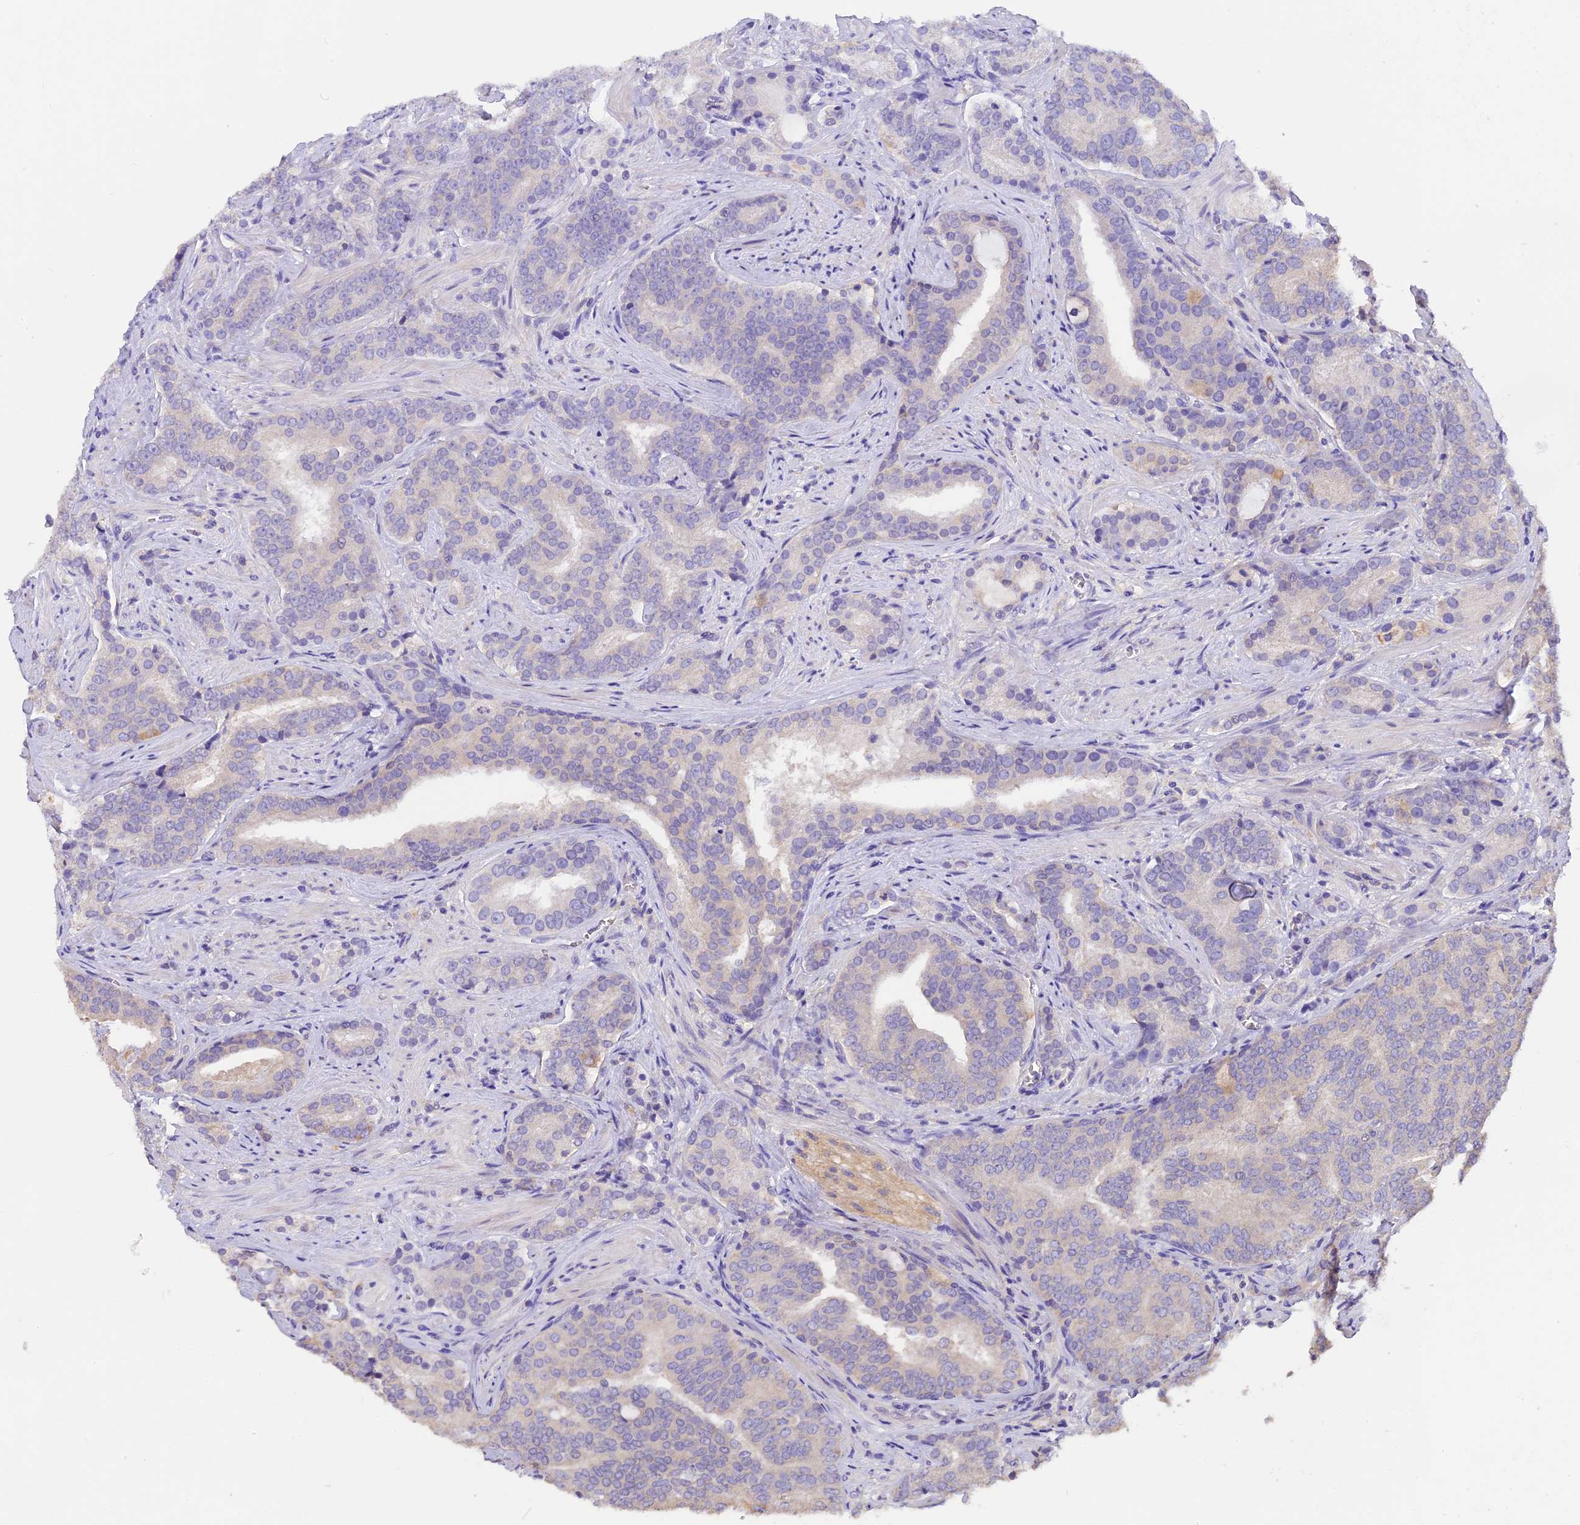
{"staining": {"intensity": "negative", "quantity": "none", "location": "none"}, "tissue": "prostate cancer", "cell_type": "Tumor cells", "image_type": "cancer", "snomed": [{"axis": "morphology", "description": "Adenocarcinoma, High grade"}, {"axis": "topography", "description": "Prostate"}], "caption": "Prostate adenocarcinoma (high-grade) was stained to show a protein in brown. There is no significant positivity in tumor cells. (DAB (3,3'-diaminobenzidine) immunohistochemistry with hematoxylin counter stain).", "gene": "AP3B2", "patient": {"sex": "male", "age": 55}}